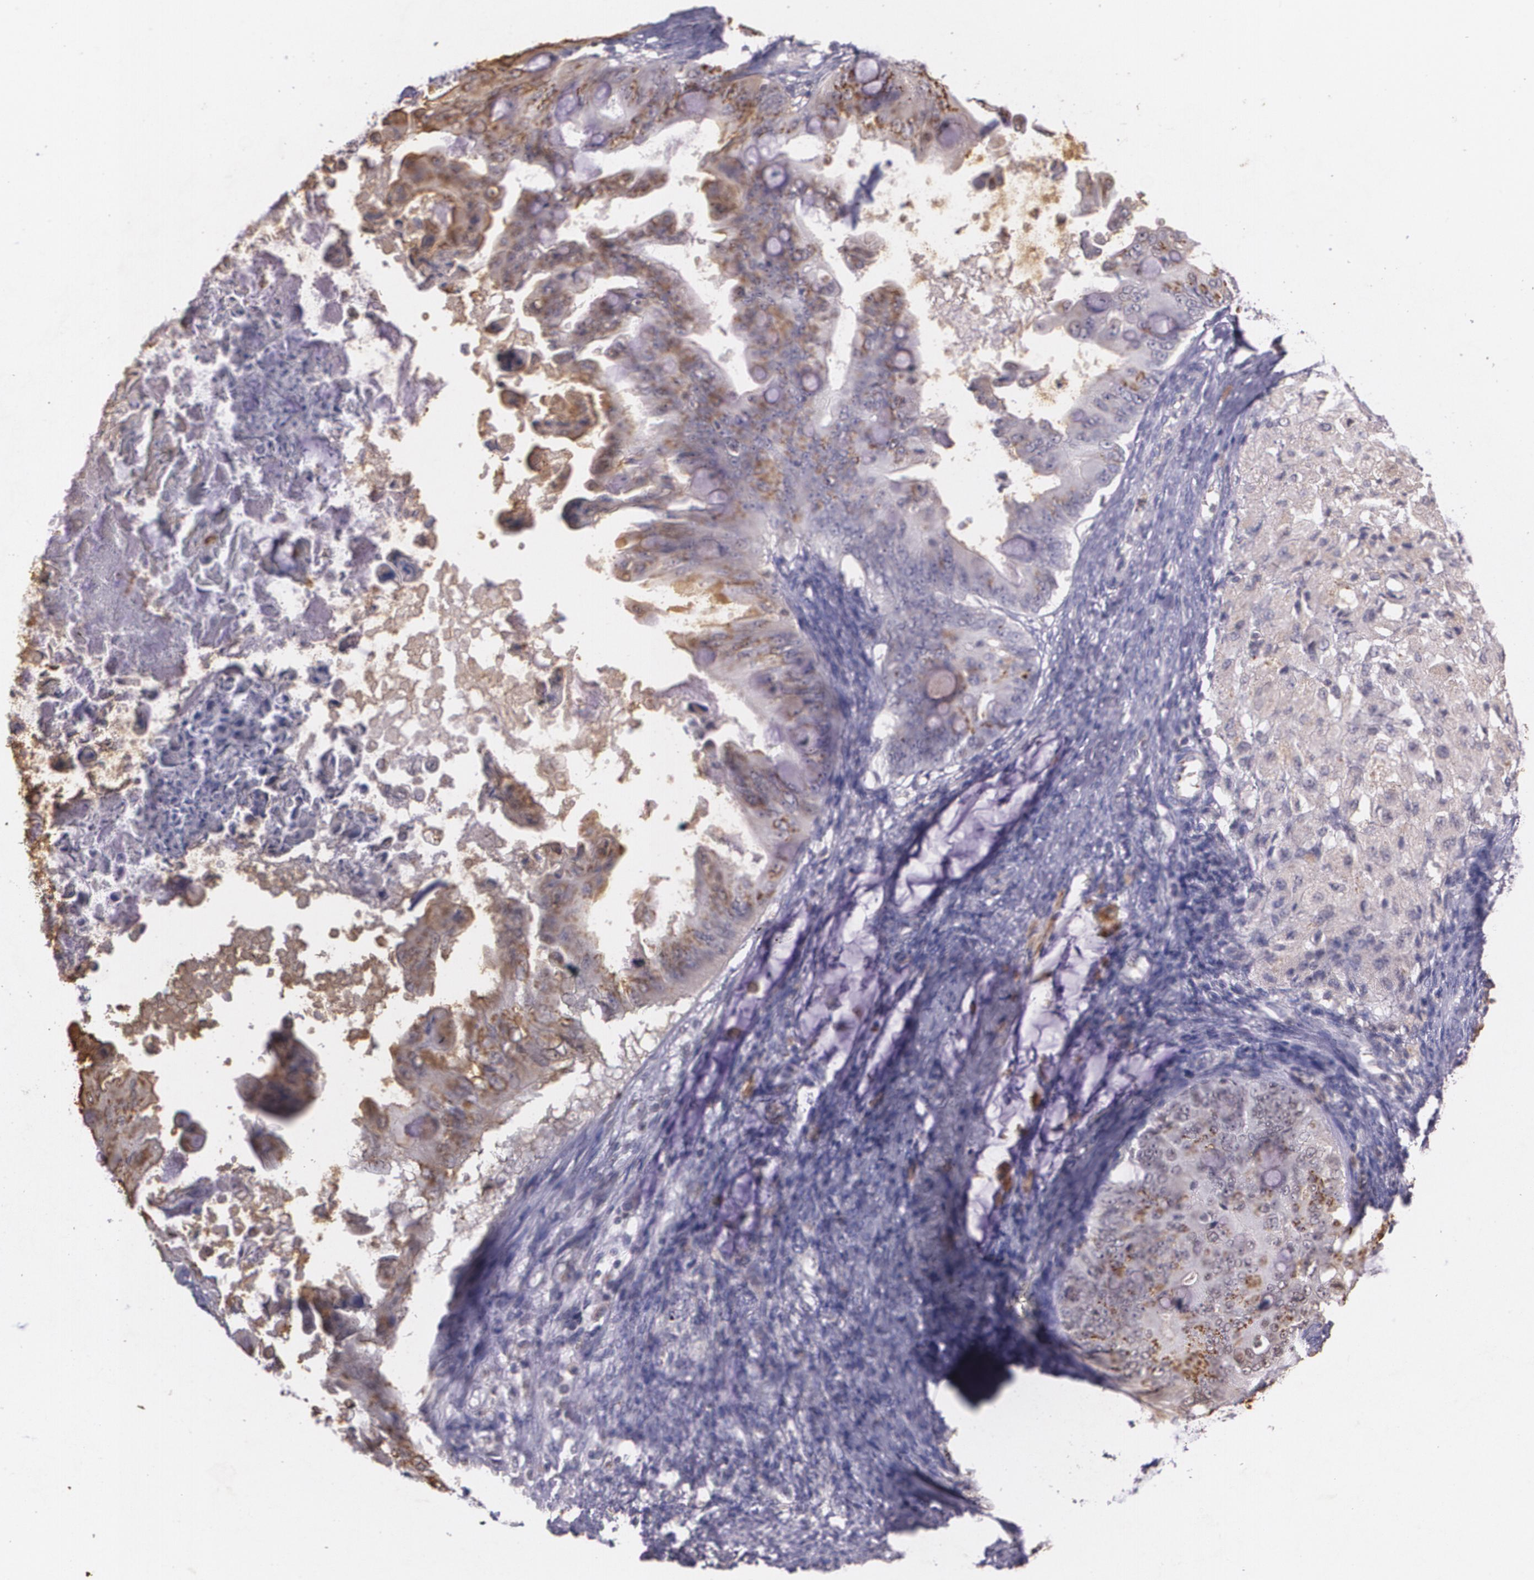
{"staining": {"intensity": "moderate", "quantity": ">75%", "location": "cytoplasmic/membranous"}, "tissue": "ovarian cancer", "cell_type": "Tumor cells", "image_type": "cancer", "snomed": [{"axis": "morphology", "description": "Cystadenocarcinoma, mucinous, NOS"}, {"axis": "topography", "description": "Ovary"}], "caption": "IHC photomicrograph of human ovarian mucinous cystadenocarcinoma stained for a protein (brown), which displays medium levels of moderate cytoplasmic/membranous positivity in approximately >75% of tumor cells.", "gene": "TM4SF1", "patient": {"sex": "female", "age": 37}}